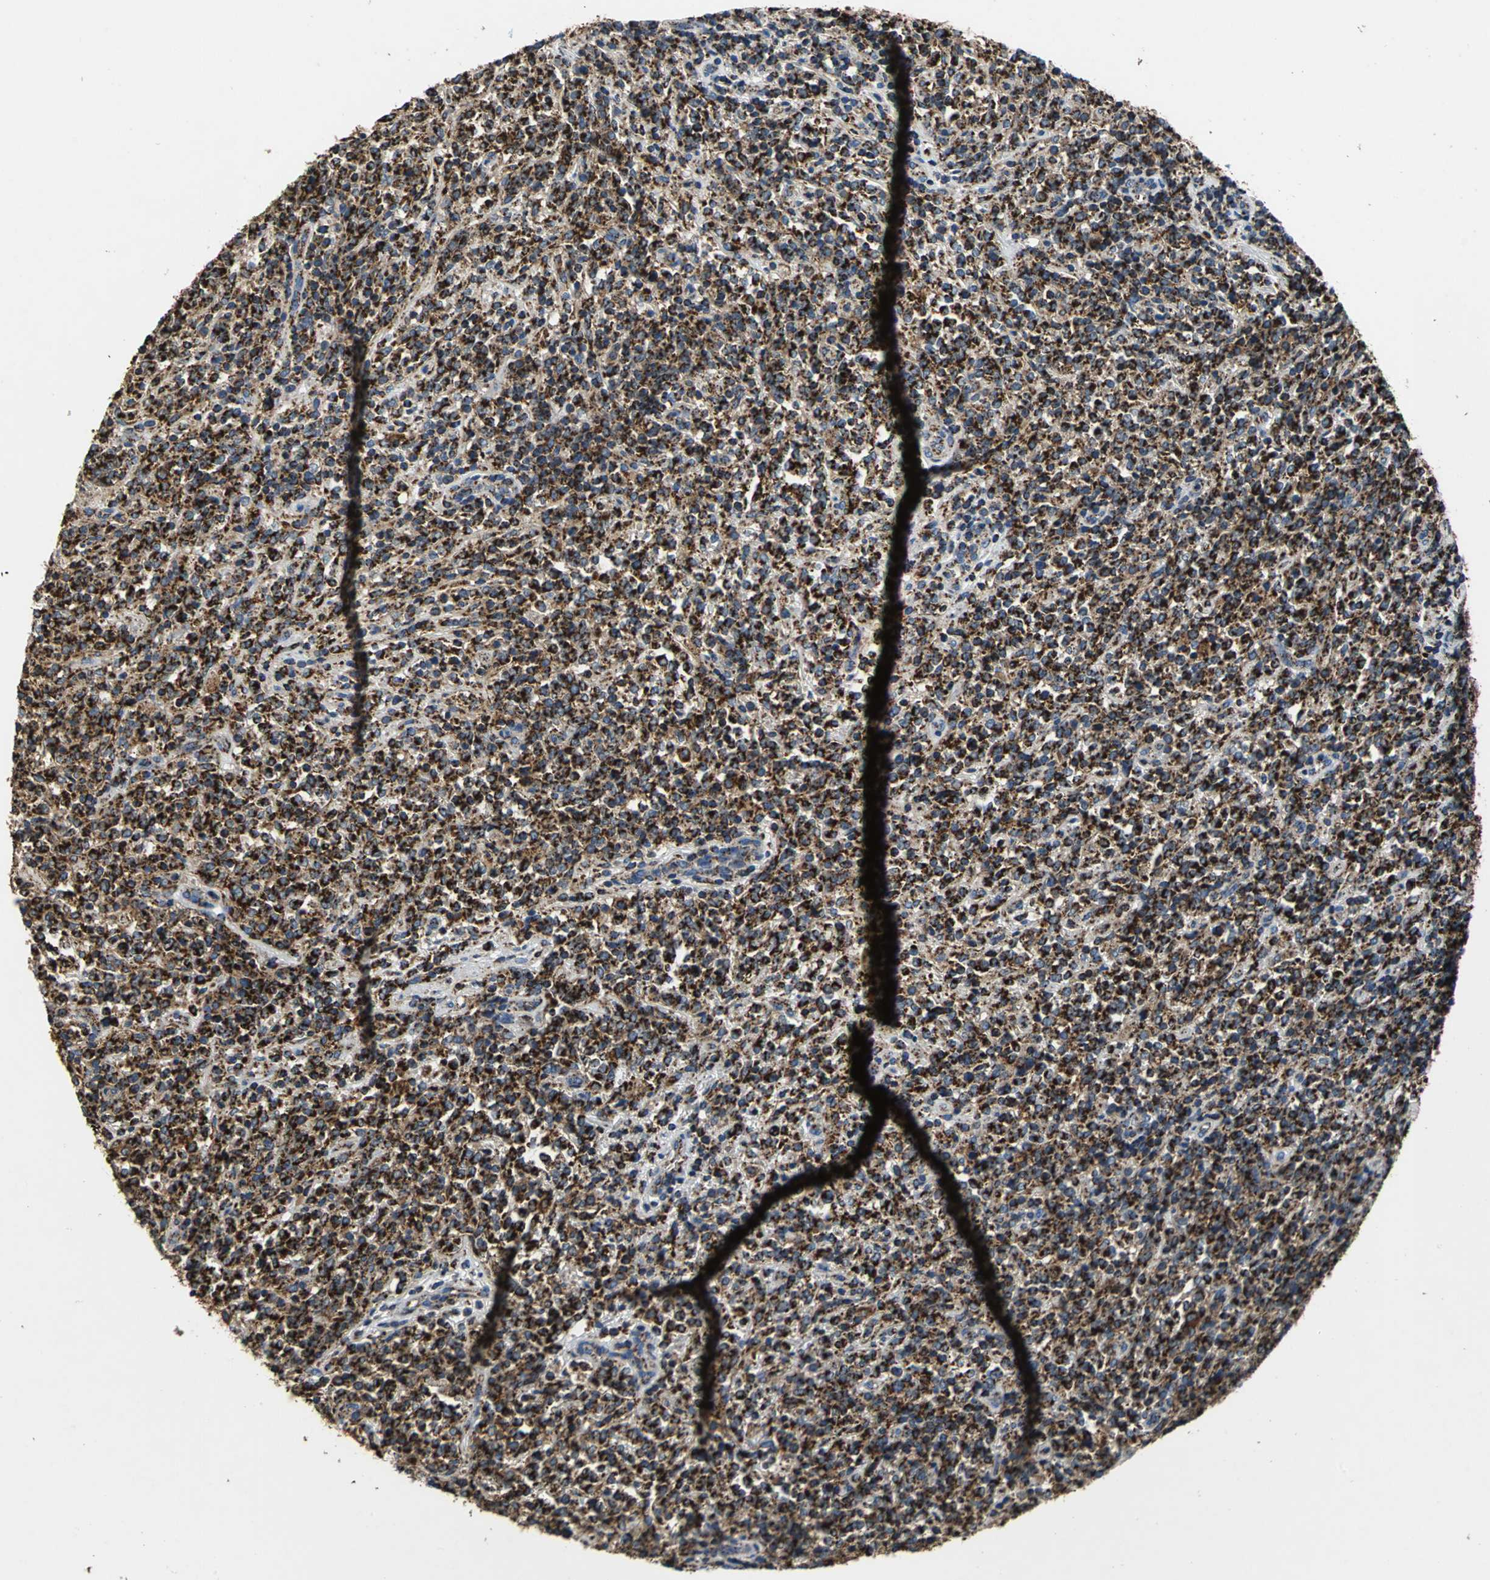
{"staining": {"intensity": "strong", "quantity": ">75%", "location": "cytoplasmic/membranous"}, "tissue": "lymphoma", "cell_type": "Tumor cells", "image_type": "cancer", "snomed": [{"axis": "morphology", "description": "Malignant lymphoma, non-Hodgkin's type, High grade"}, {"axis": "topography", "description": "Soft tissue"}], "caption": "Strong cytoplasmic/membranous protein staining is appreciated in about >75% of tumor cells in malignant lymphoma, non-Hodgkin's type (high-grade).", "gene": "ECH1", "patient": {"sex": "male", "age": 18}}